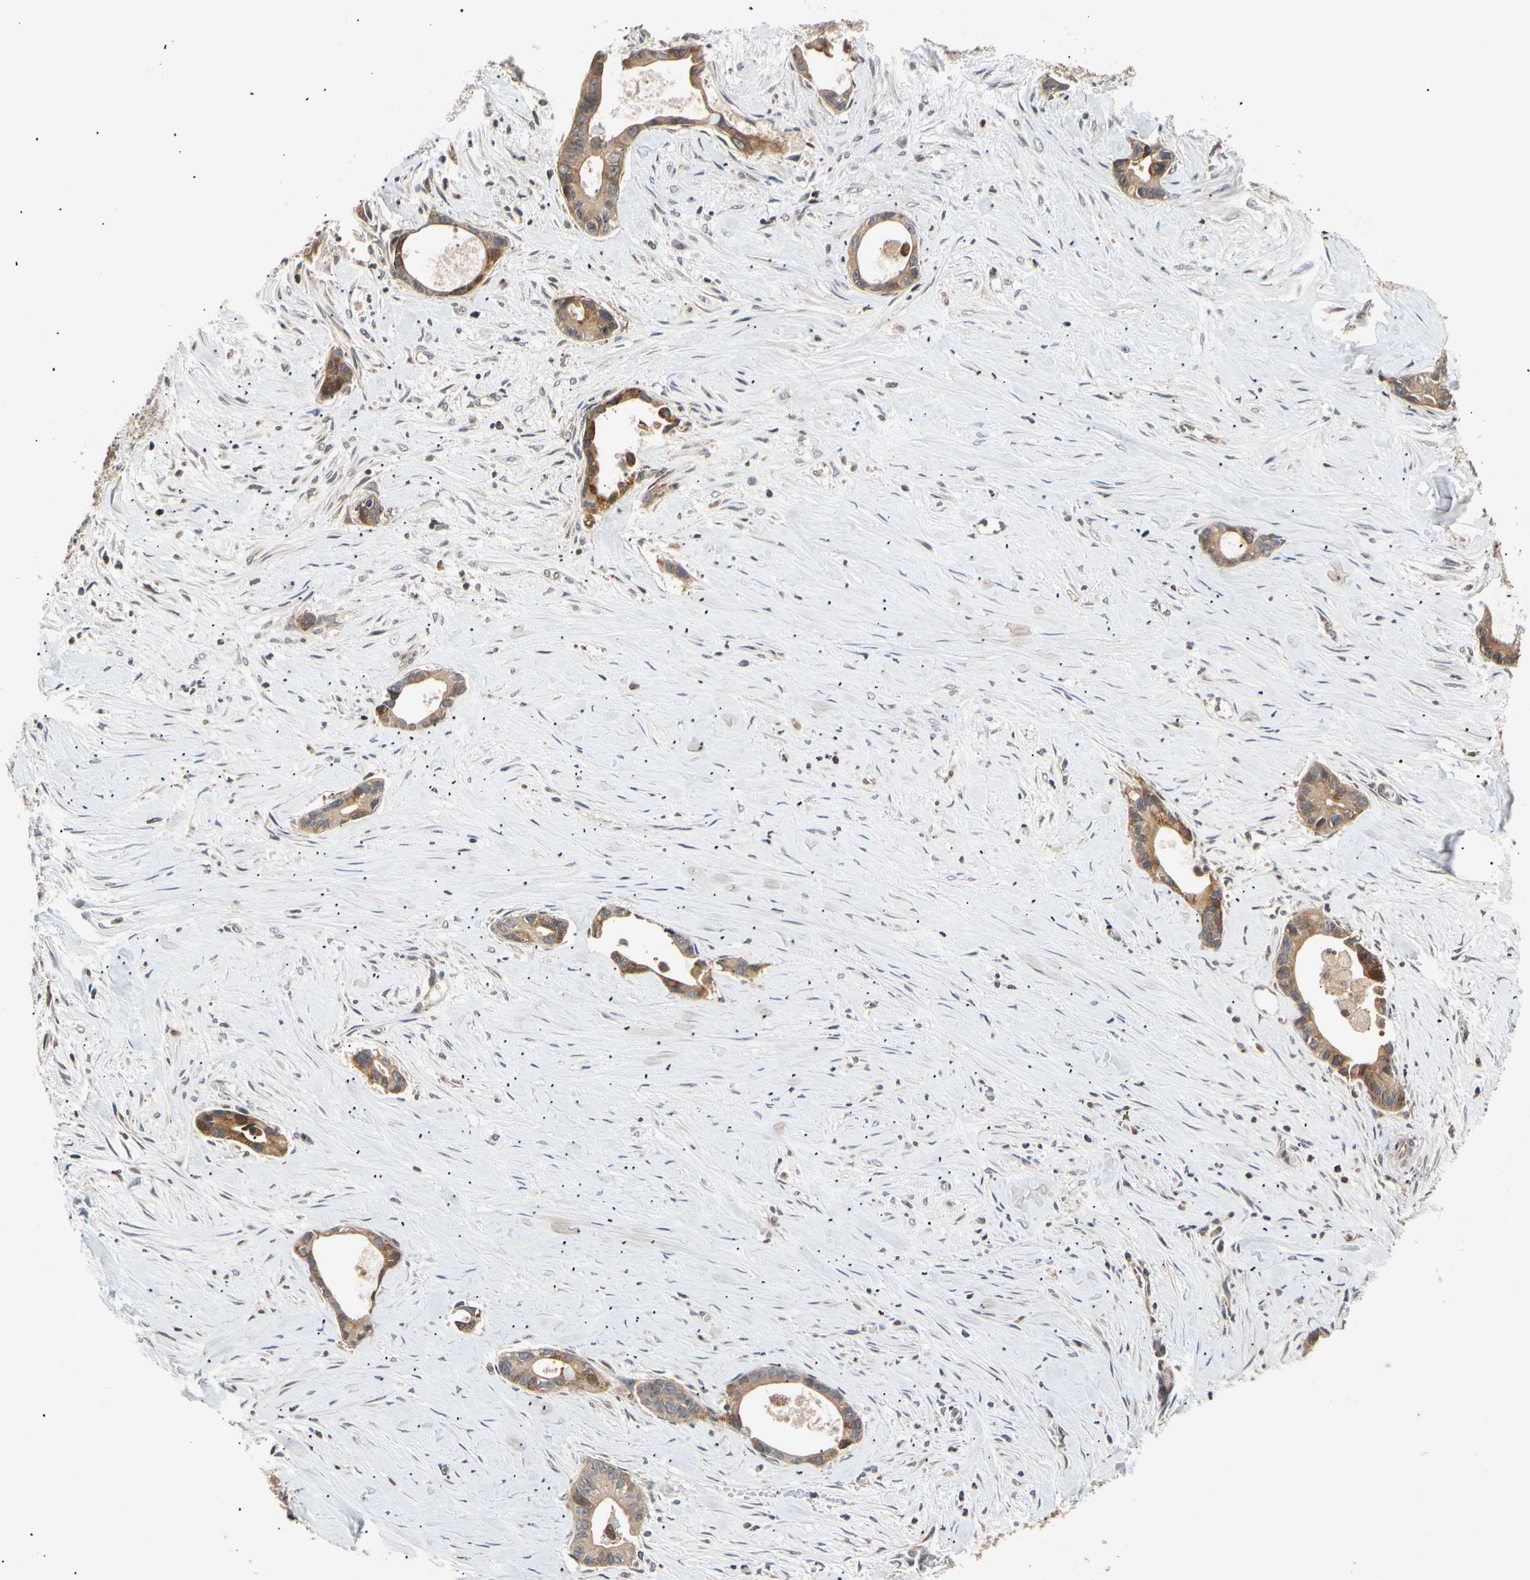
{"staining": {"intensity": "moderate", "quantity": ">75%", "location": "cytoplasmic/membranous"}, "tissue": "liver cancer", "cell_type": "Tumor cells", "image_type": "cancer", "snomed": [{"axis": "morphology", "description": "Cholangiocarcinoma"}, {"axis": "topography", "description": "Liver"}], "caption": "Protein staining displays moderate cytoplasmic/membranous positivity in about >75% of tumor cells in cholangiocarcinoma (liver).", "gene": "MRPS22", "patient": {"sex": "female", "age": 55}}